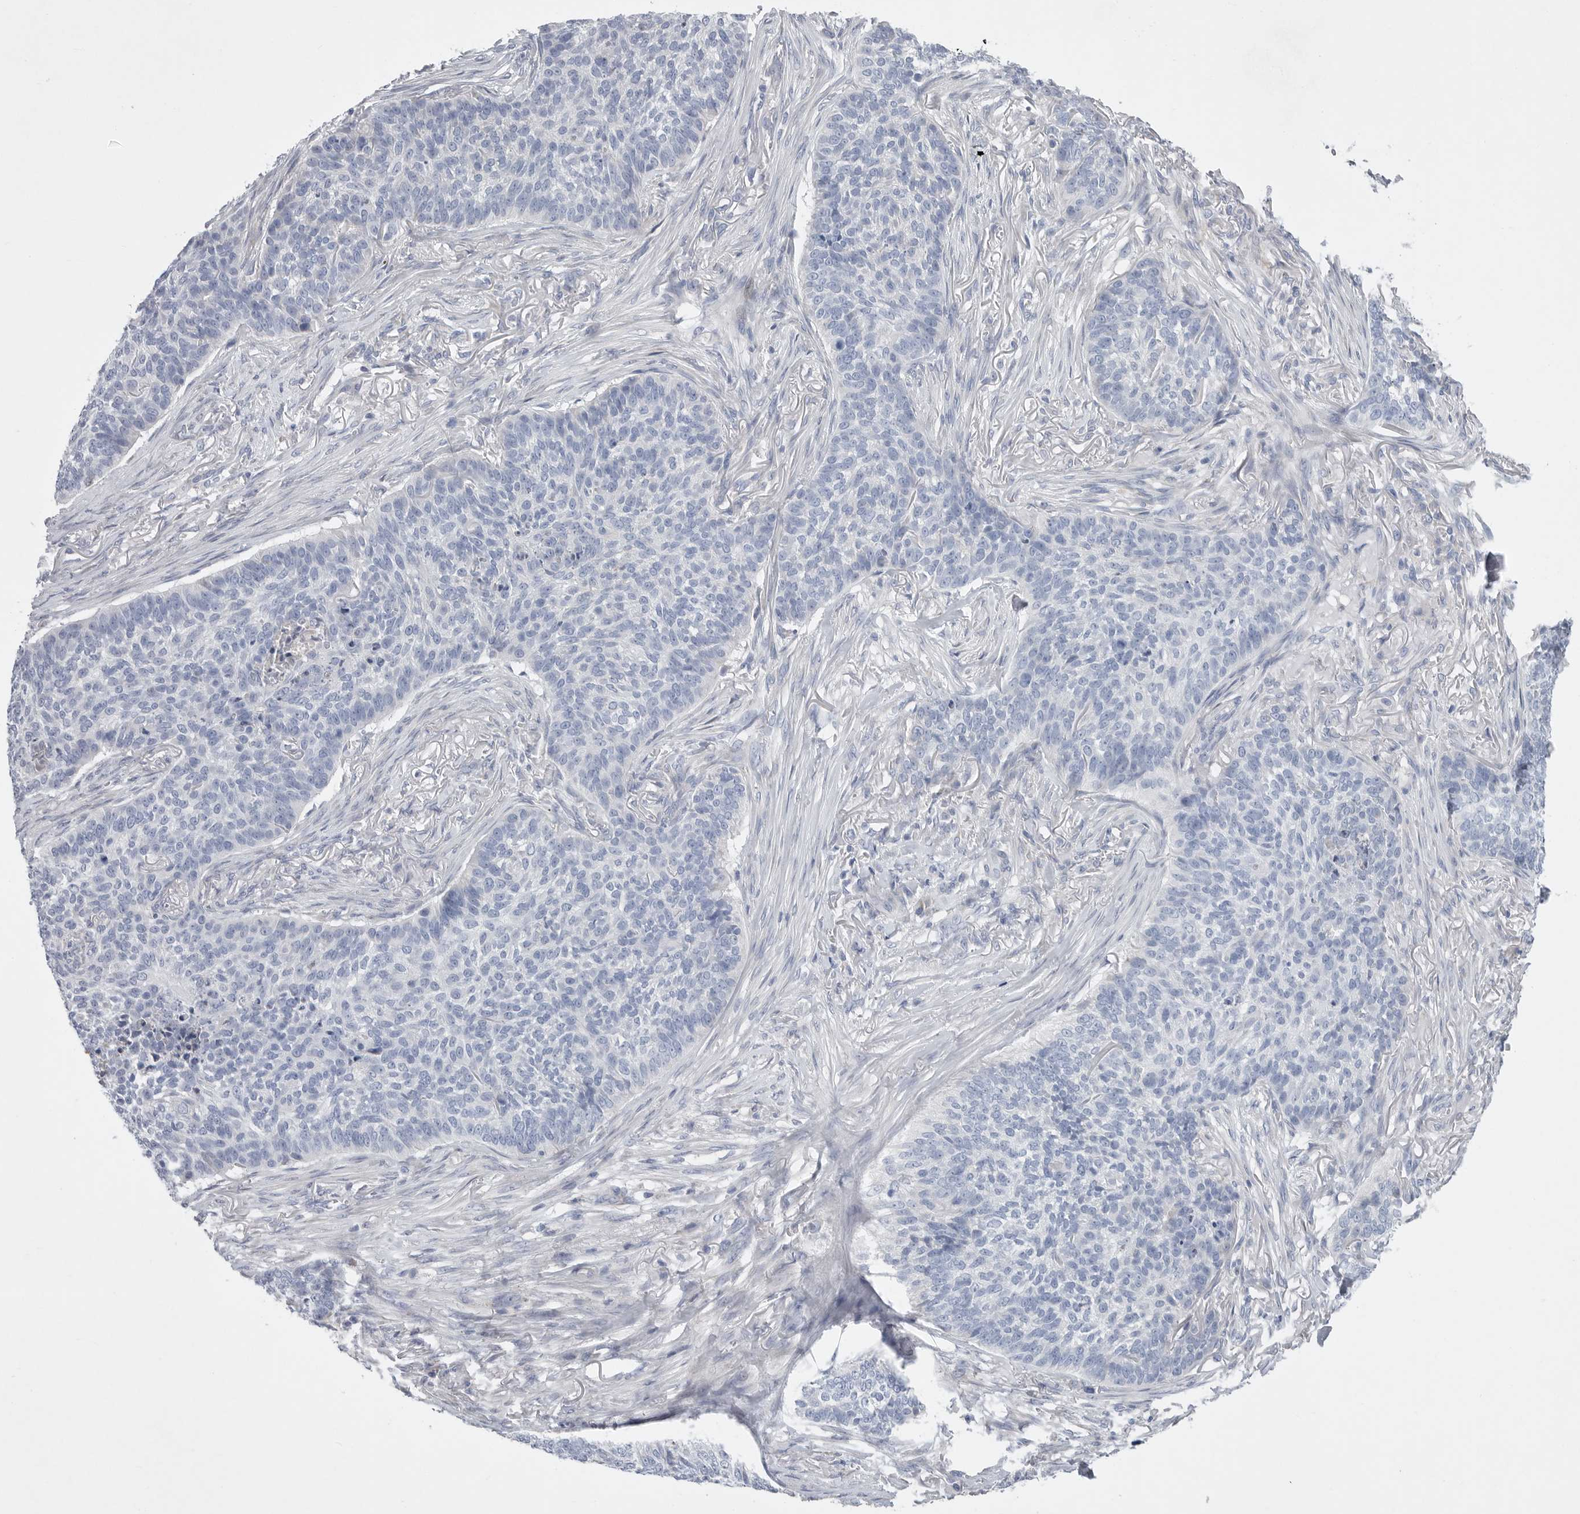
{"staining": {"intensity": "negative", "quantity": "none", "location": "none"}, "tissue": "skin cancer", "cell_type": "Tumor cells", "image_type": "cancer", "snomed": [{"axis": "morphology", "description": "Basal cell carcinoma"}, {"axis": "topography", "description": "Skin"}], "caption": "This is an immunohistochemistry histopathology image of skin cancer. There is no staining in tumor cells.", "gene": "CAMK2B", "patient": {"sex": "male", "age": 85}}